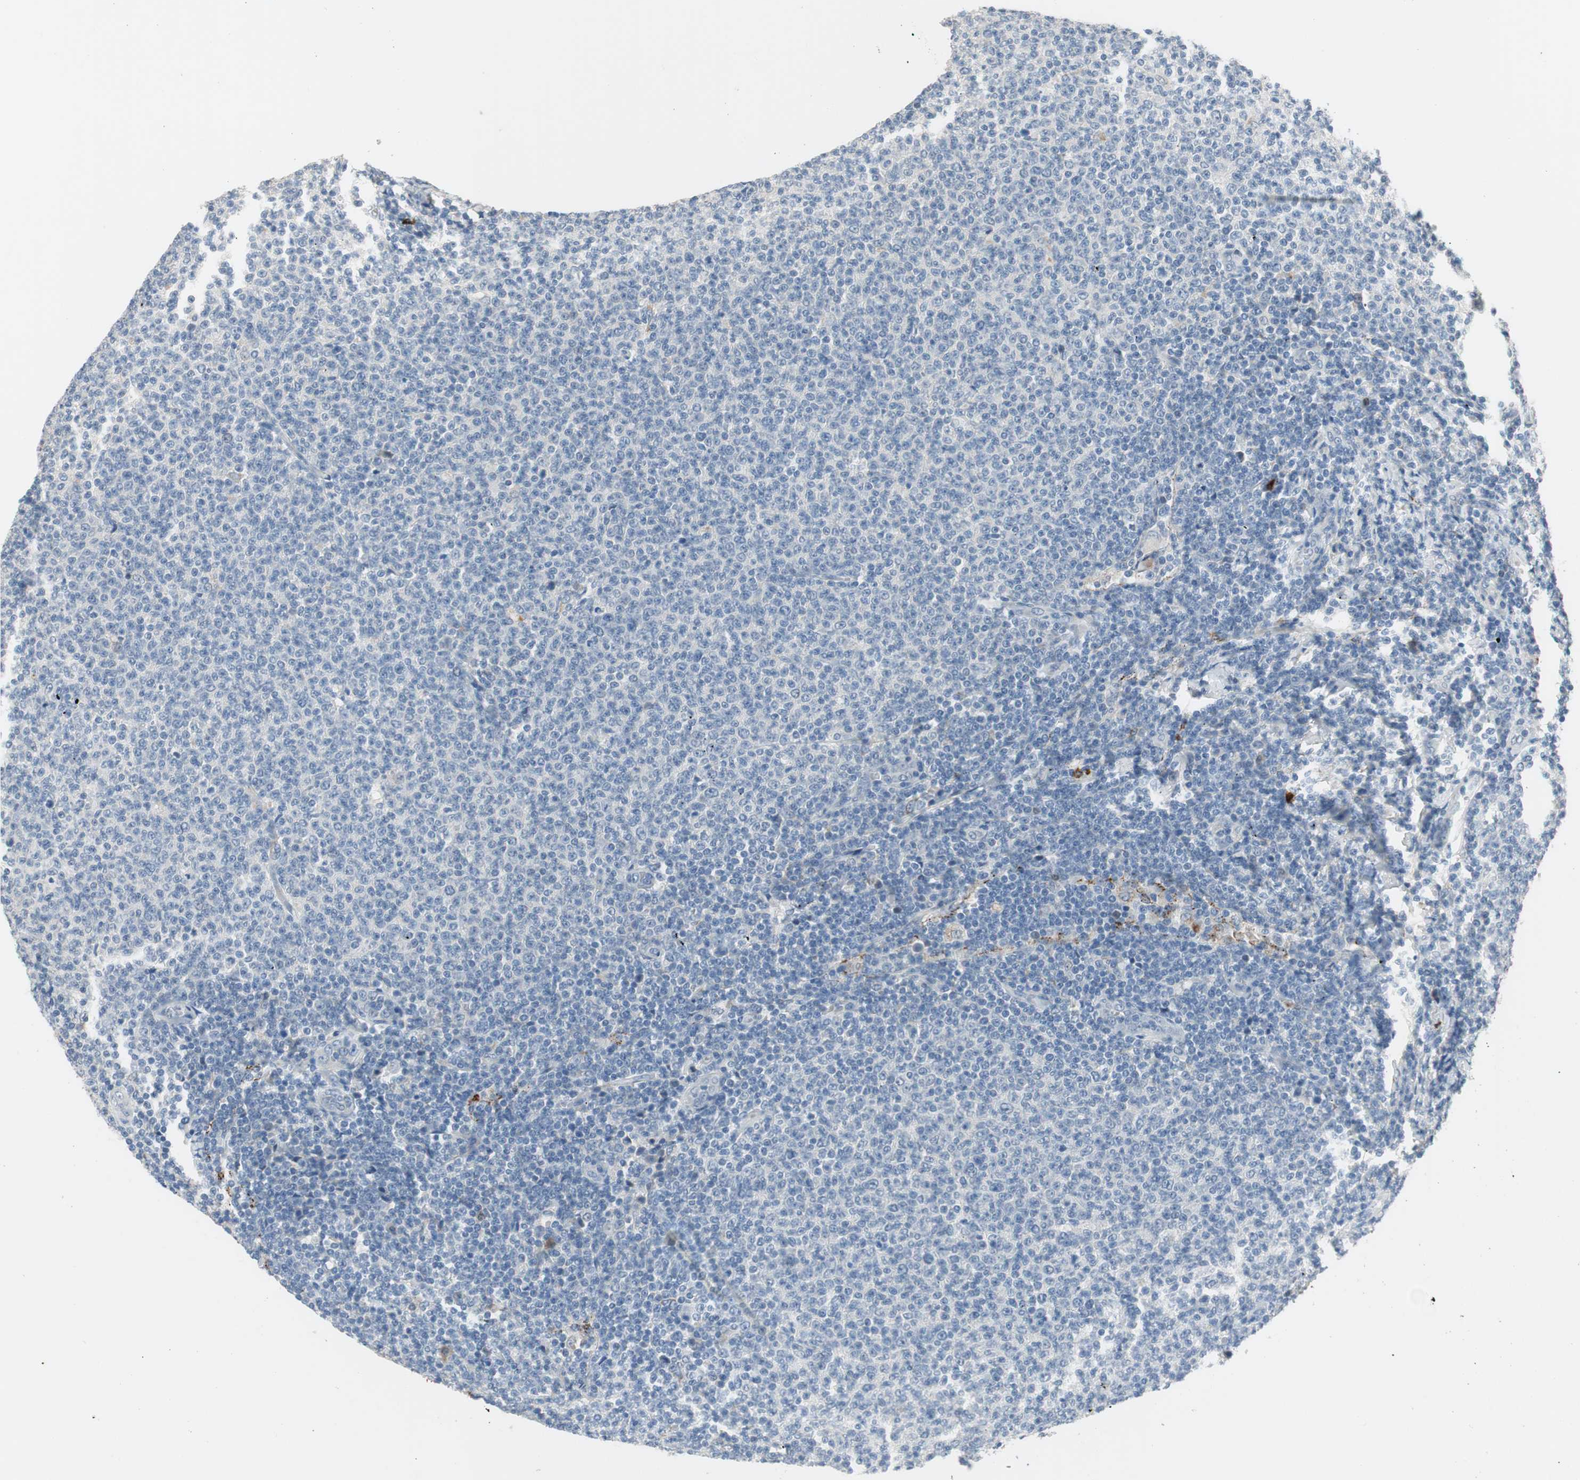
{"staining": {"intensity": "negative", "quantity": "none", "location": "none"}, "tissue": "lymphoma", "cell_type": "Tumor cells", "image_type": "cancer", "snomed": [{"axis": "morphology", "description": "Malignant lymphoma, non-Hodgkin's type, Low grade"}, {"axis": "topography", "description": "Lymph node"}], "caption": "Immunohistochemistry histopathology image of neoplastic tissue: low-grade malignant lymphoma, non-Hodgkin's type stained with DAB (3,3'-diaminobenzidine) shows no significant protein staining in tumor cells.", "gene": "COL12A1", "patient": {"sex": "male", "age": 66}}